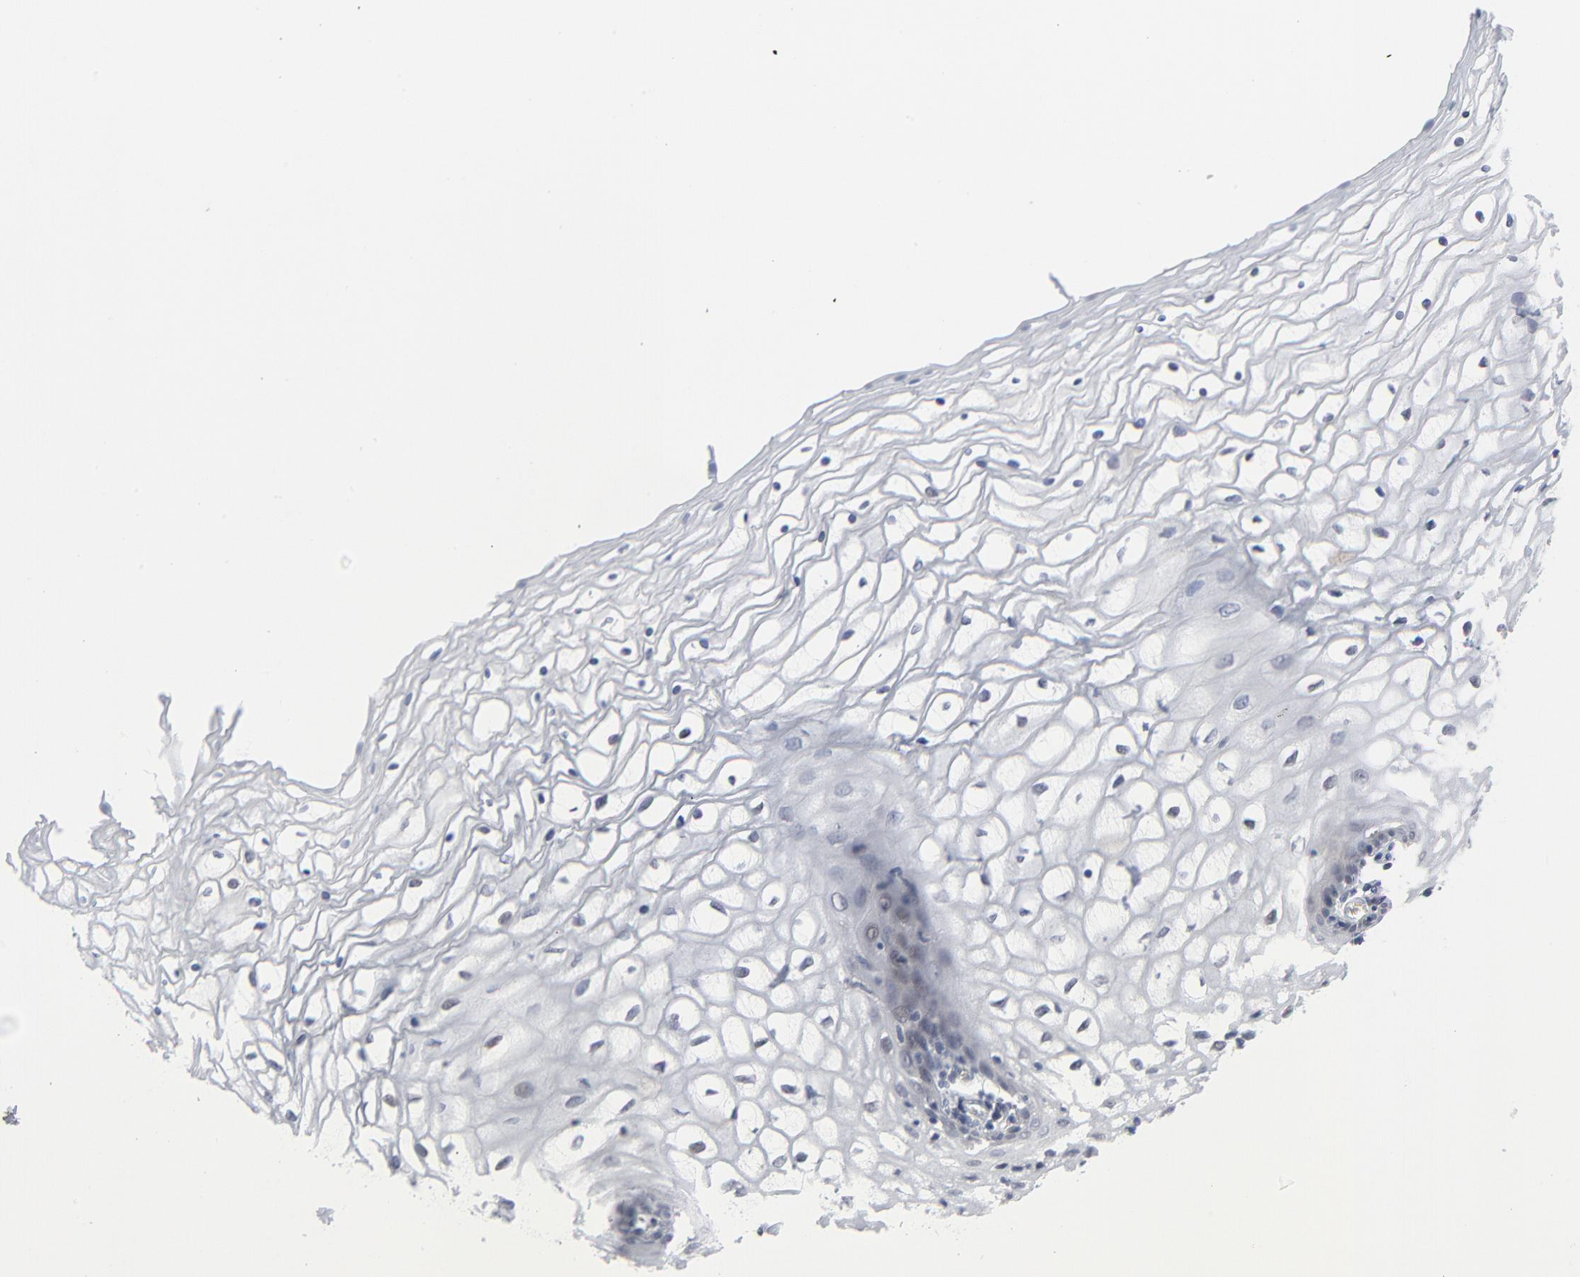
{"staining": {"intensity": "negative", "quantity": "none", "location": "none"}, "tissue": "vagina", "cell_type": "Squamous epithelial cells", "image_type": "normal", "snomed": [{"axis": "morphology", "description": "Normal tissue, NOS"}, {"axis": "topography", "description": "Vagina"}], "caption": "High power microscopy photomicrograph of an IHC micrograph of unremarkable vagina, revealing no significant staining in squamous epithelial cells.", "gene": "FOXN2", "patient": {"sex": "female", "age": 34}}